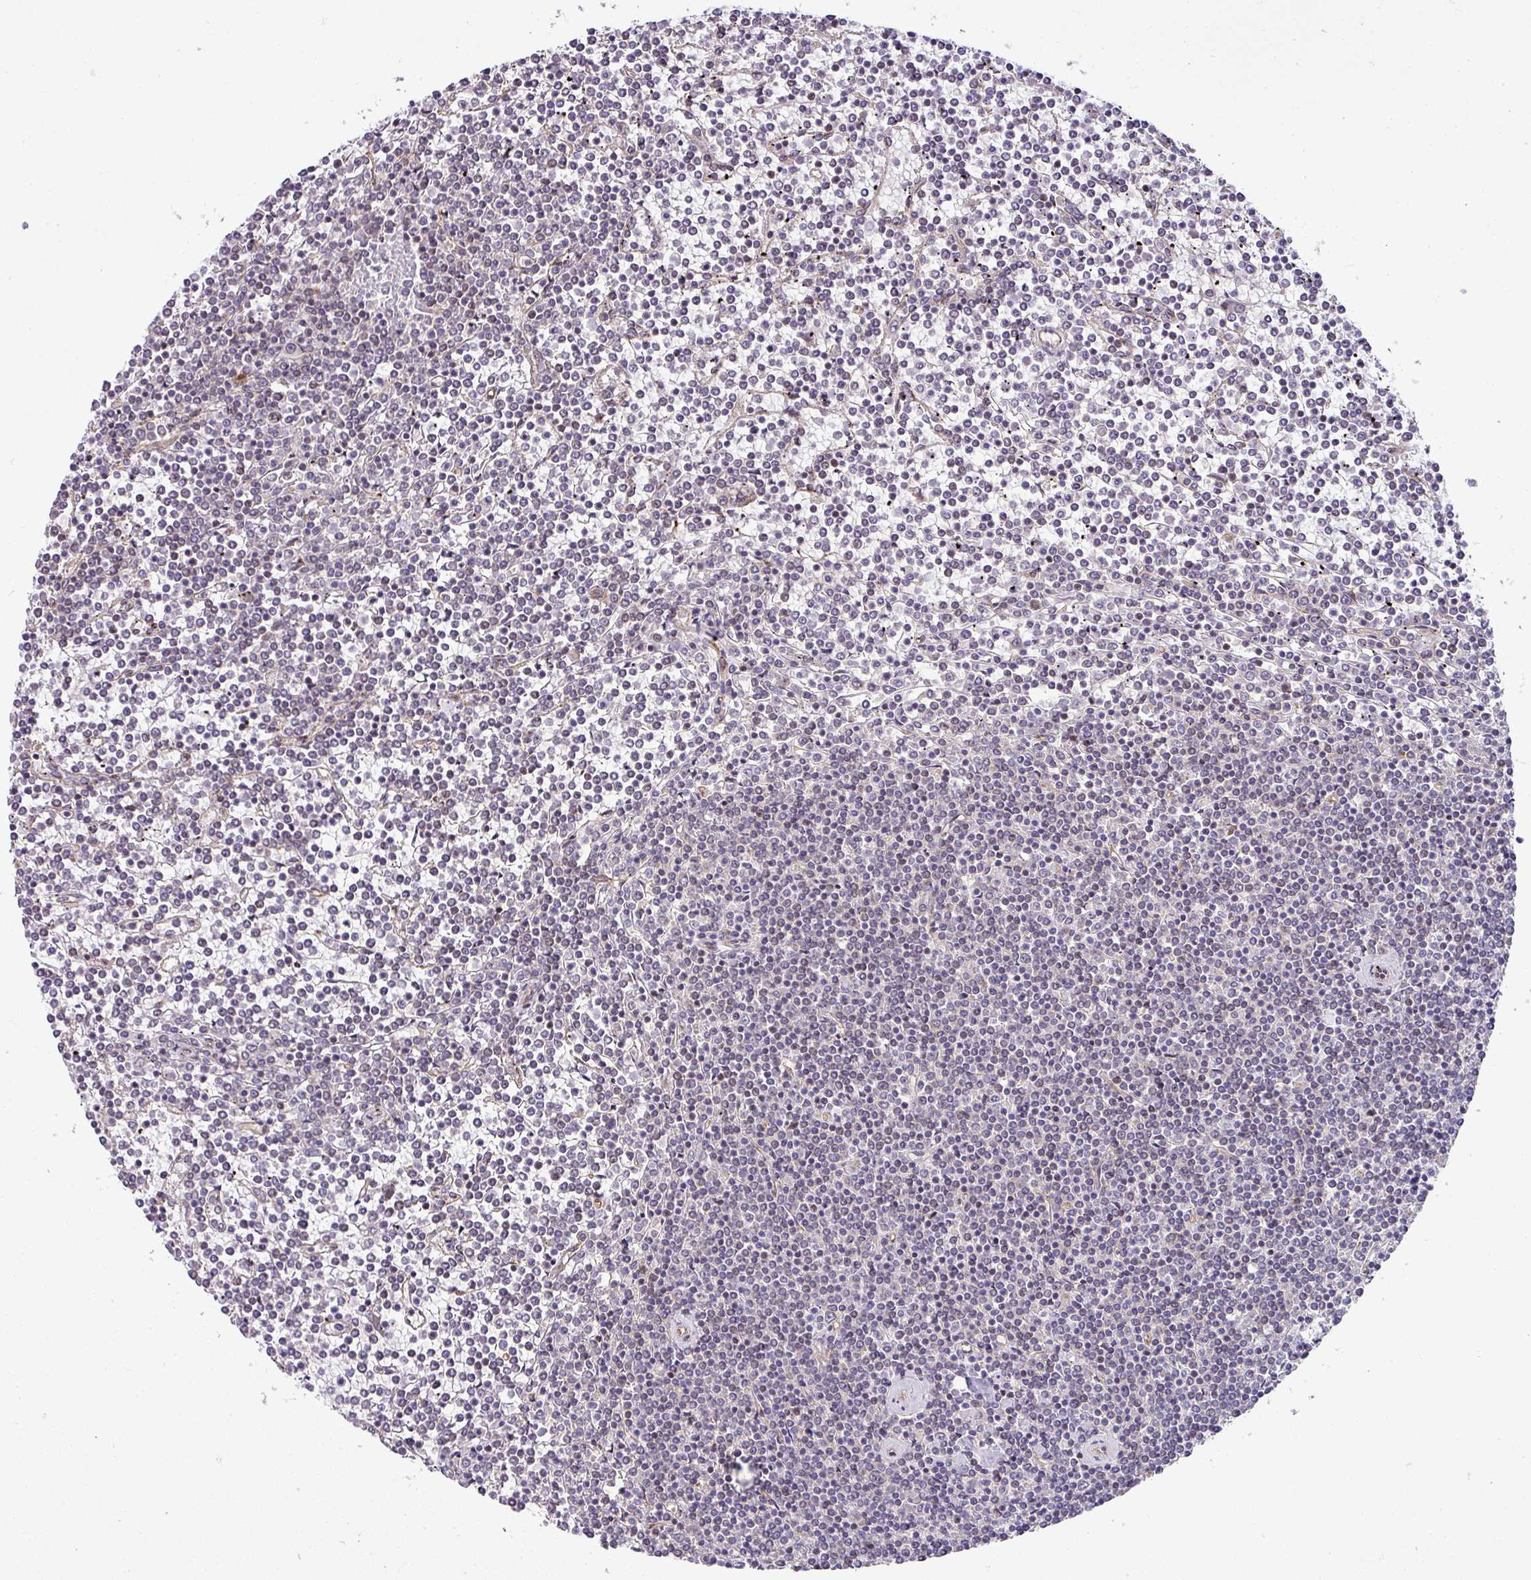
{"staining": {"intensity": "weak", "quantity": "<25%", "location": "nuclear"}, "tissue": "lymphoma", "cell_type": "Tumor cells", "image_type": "cancer", "snomed": [{"axis": "morphology", "description": "Malignant lymphoma, non-Hodgkin's type, Low grade"}, {"axis": "topography", "description": "Spleen"}], "caption": "Human lymphoma stained for a protein using immunohistochemistry (IHC) exhibits no staining in tumor cells.", "gene": "TIMMDC1", "patient": {"sex": "female", "age": 19}}